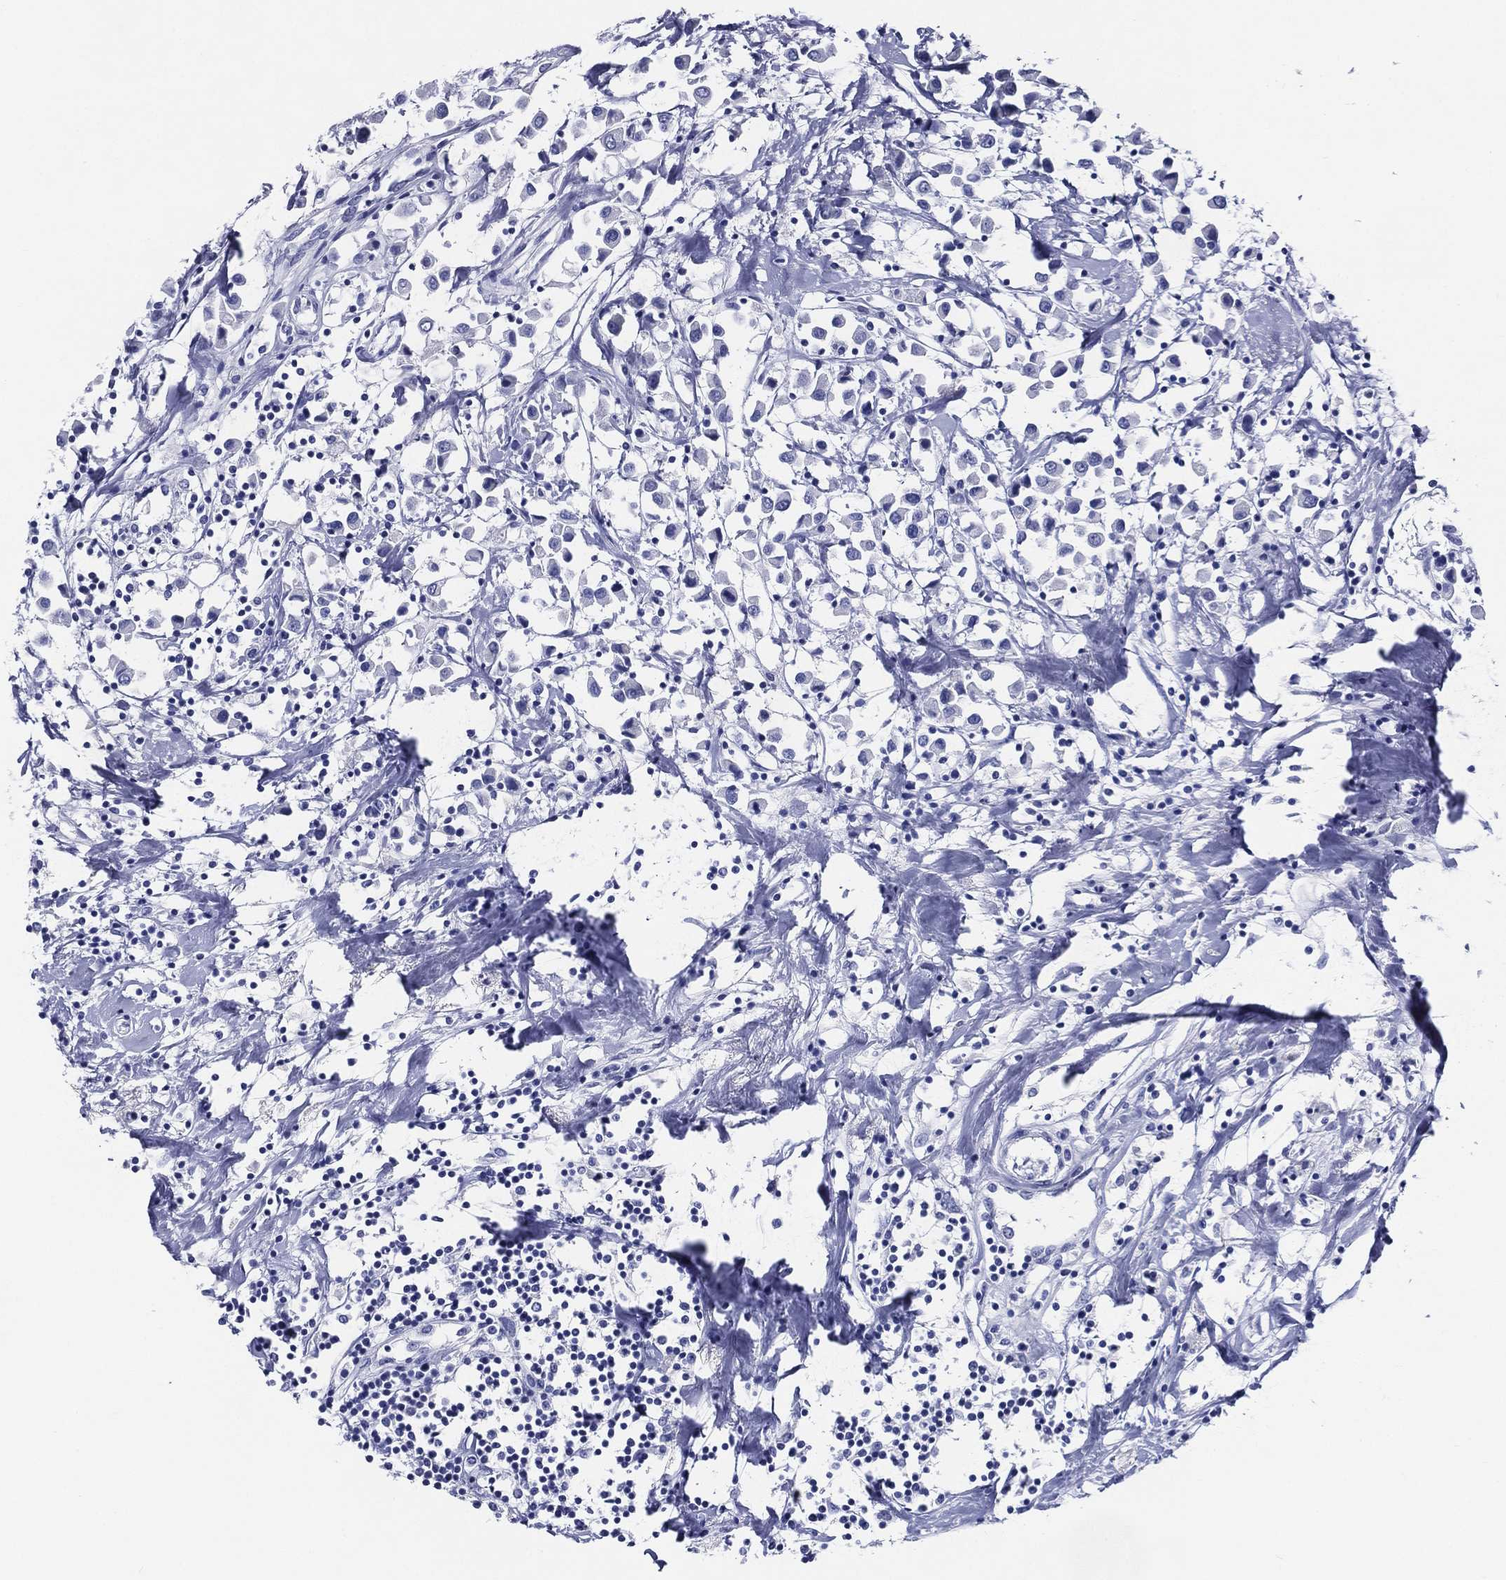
{"staining": {"intensity": "negative", "quantity": "none", "location": "none"}, "tissue": "breast cancer", "cell_type": "Tumor cells", "image_type": "cancer", "snomed": [{"axis": "morphology", "description": "Duct carcinoma"}, {"axis": "topography", "description": "Breast"}], "caption": "This is a image of IHC staining of intraductal carcinoma (breast), which shows no positivity in tumor cells. (Brightfield microscopy of DAB immunohistochemistry at high magnification).", "gene": "ACE2", "patient": {"sex": "female", "age": 61}}